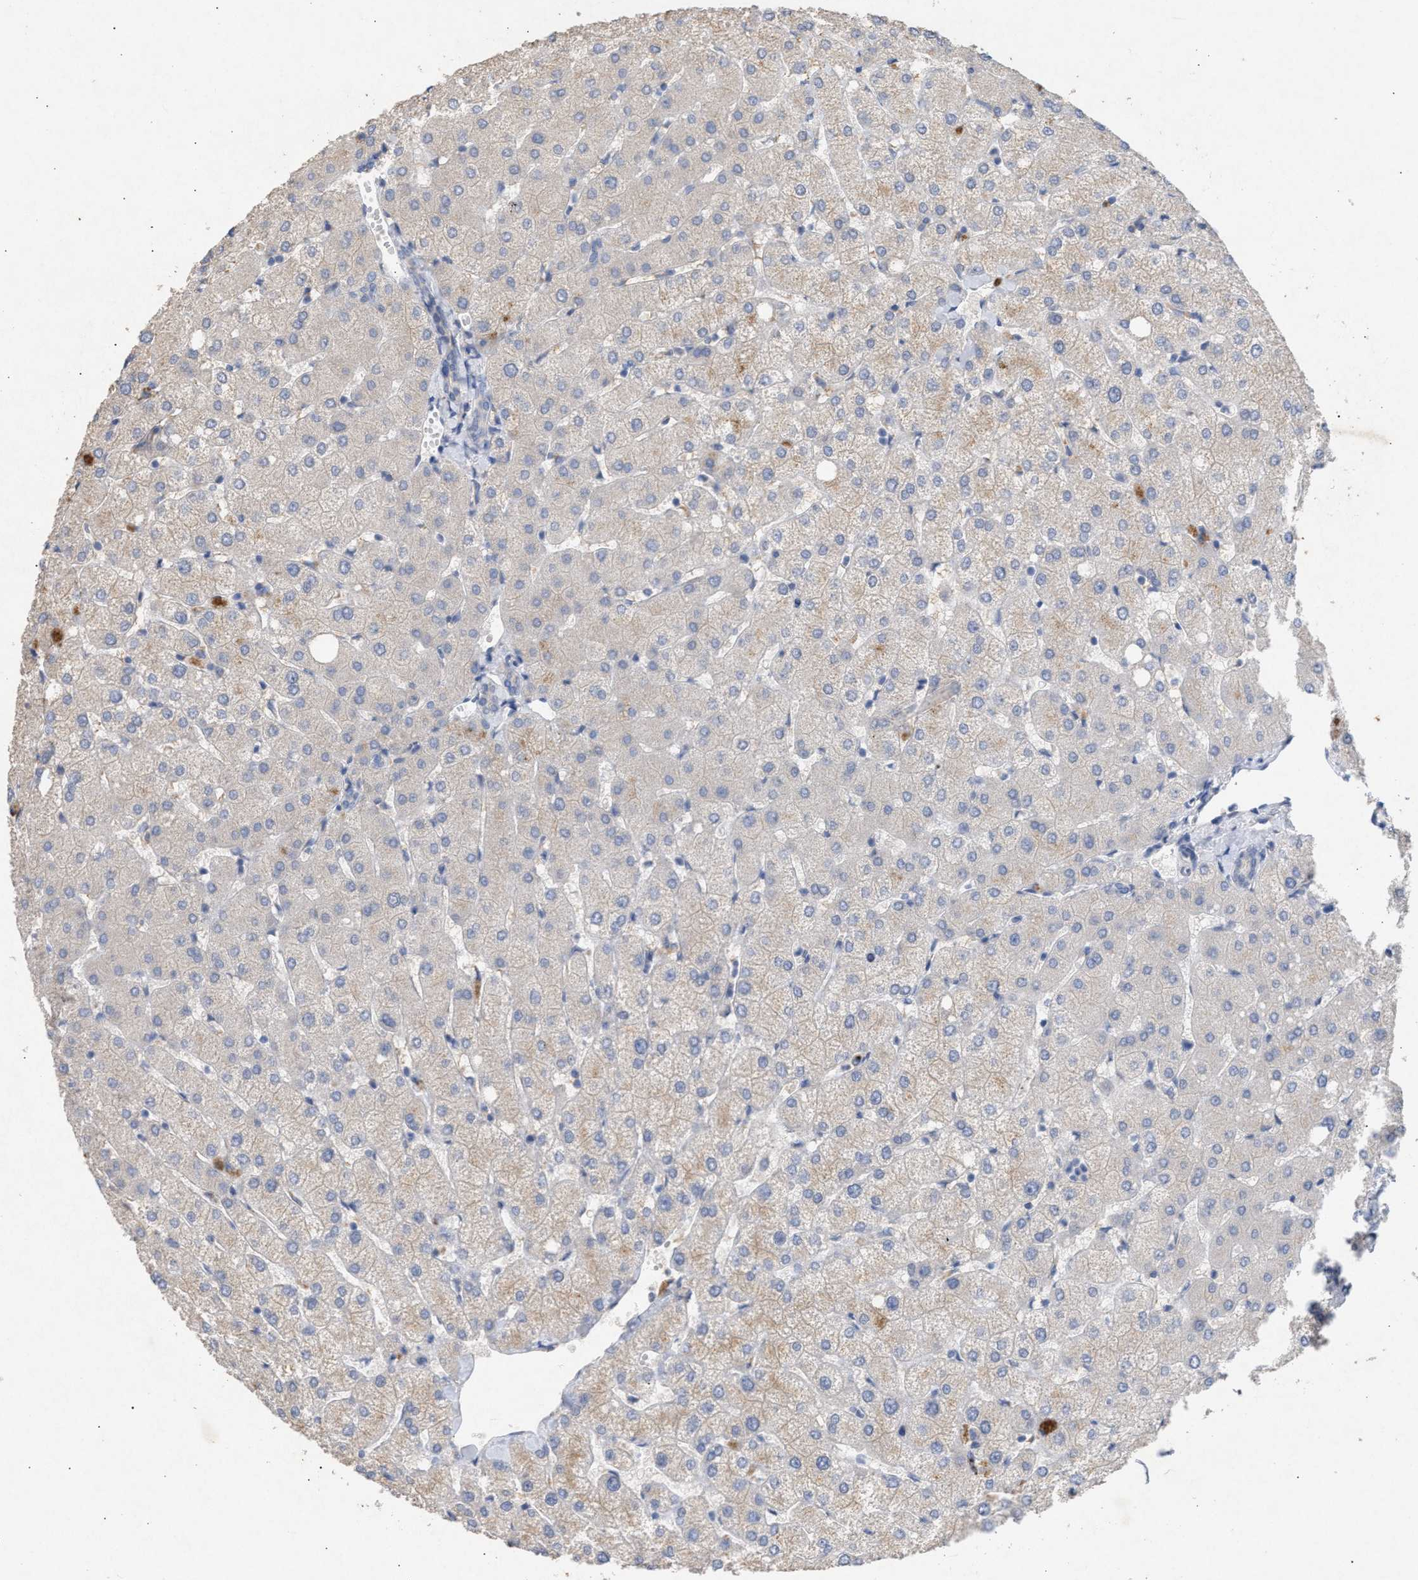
{"staining": {"intensity": "negative", "quantity": "none", "location": "none"}, "tissue": "liver", "cell_type": "Cholangiocytes", "image_type": "normal", "snomed": [{"axis": "morphology", "description": "Normal tissue, NOS"}, {"axis": "topography", "description": "Liver"}], "caption": "DAB immunohistochemical staining of normal human liver shows no significant expression in cholangiocytes.", "gene": "SELENOM", "patient": {"sex": "female", "age": 54}}